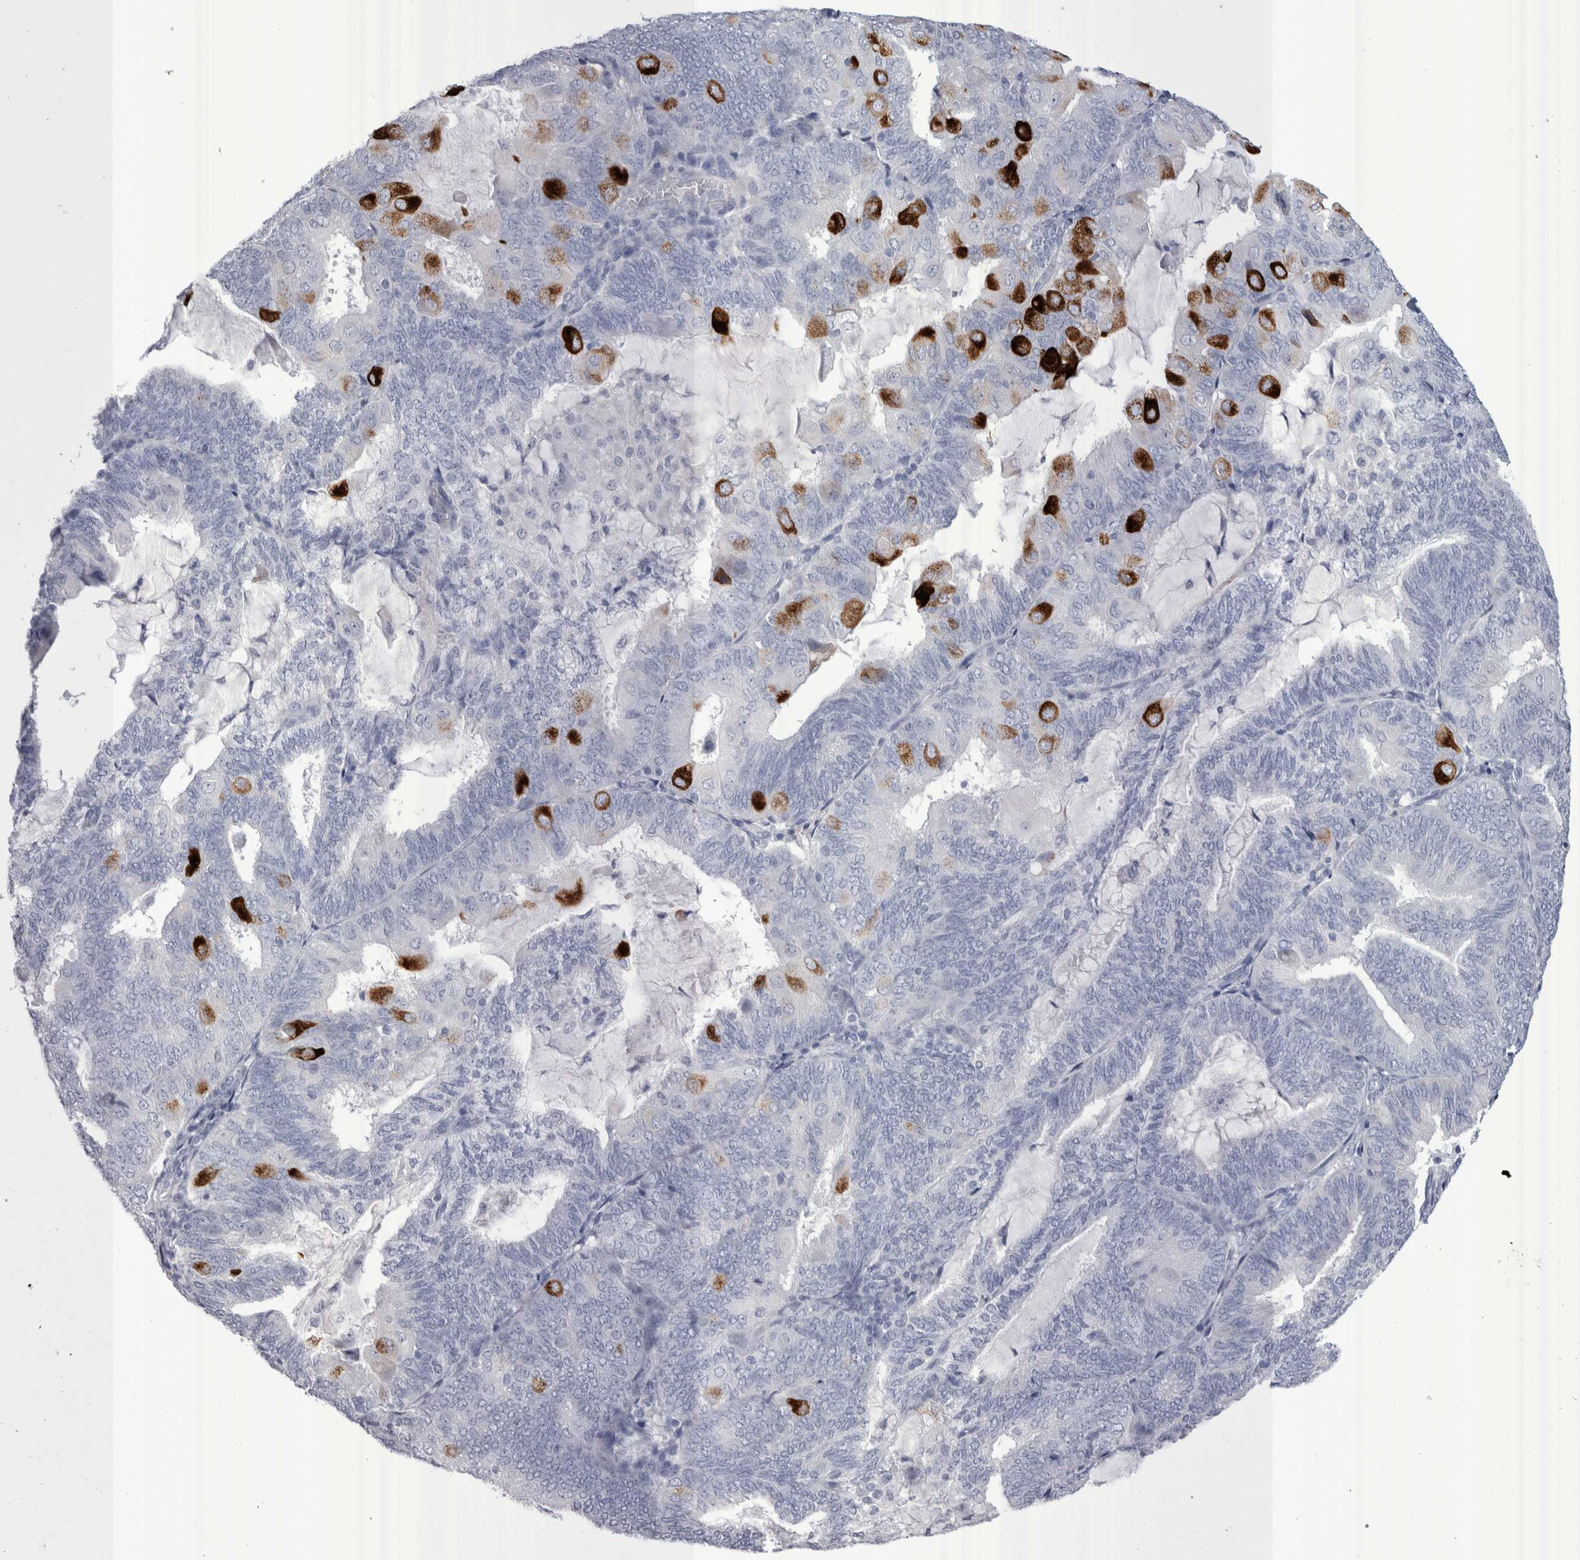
{"staining": {"intensity": "strong", "quantity": "<25%", "location": "cytoplasmic/membranous"}, "tissue": "endometrial cancer", "cell_type": "Tumor cells", "image_type": "cancer", "snomed": [{"axis": "morphology", "description": "Adenocarcinoma, NOS"}, {"axis": "topography", "description": "Endometrium"}], "caption": "Immunohistochemical staining of endometrial adenocarcinoma exhibits medium levels of strong cytoplasmic/membranous protein positivity in approximately <25% of tumor cells.", "gene": "PWP2", "patient": {"sex": "female", "age": 81}}